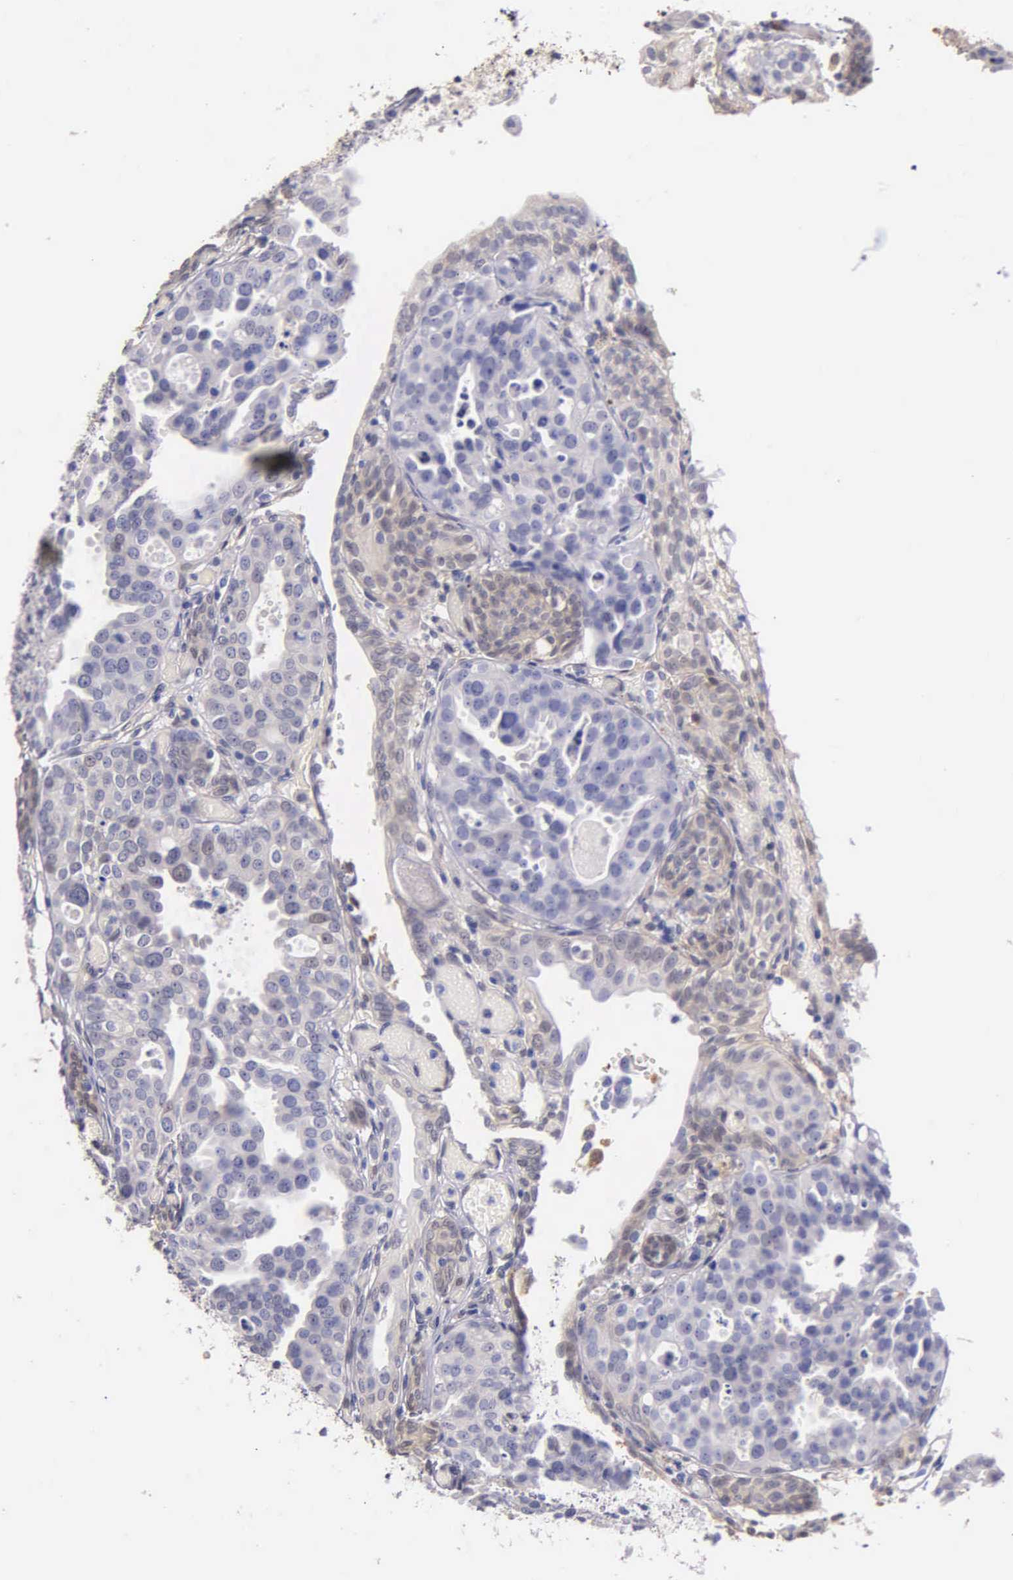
{"staining": {"intensity": "weak", "quantity": ">75%", "location": "cytoplasmic/membranous"}, "tissue": "urothelial cancer", "cell_type": "Tumor cells", "image_type": "cancer", "snomed": [{"axis": "morphology", "description": "Urothelial carcinoma, High grade"}, {"axis": "topography", "description": "Urinary bladder"}], "caption": "High-grade urothelial carcinoma tissue demonstrates weak cytoplasmic/membranous staining in approximately >75% of tumor cells", "gene": "GSTT2", "patient": {"sex": "male", "age": 78}}